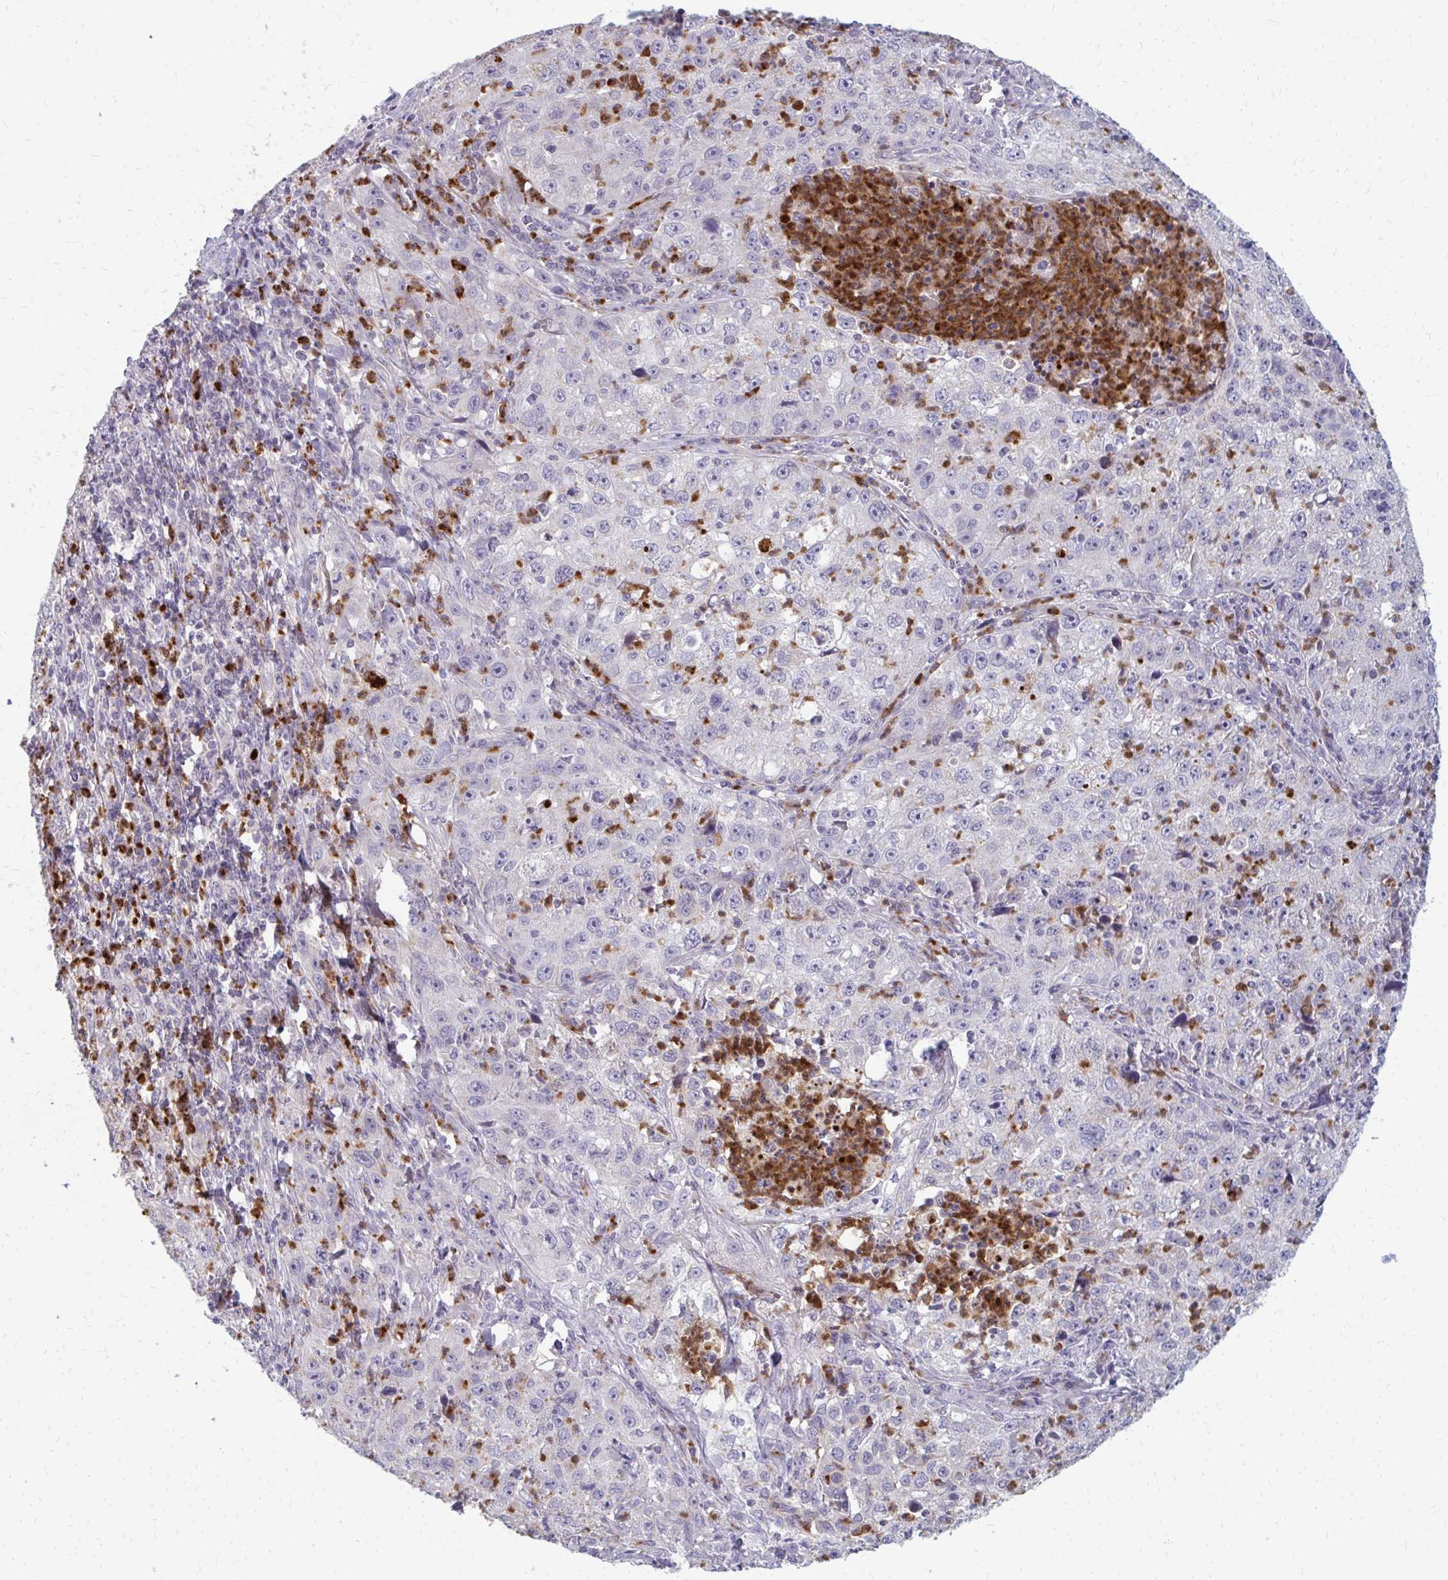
{"staining": {"intensity": "negative", "quantity": "none", "location": "none"}, "tissue": "lung cancer", "cell_type": "Tumor cells", "image_type": "cancer", "snomed": [{"axis": "morphology", "description": "Squamous cell carcinoma, NOS"}, {"axis": "topography", "description": "Lung"}], "caption": "This is an immunohistochemistry (IHC) photomicrograph of human squamous cell carcinoma (lung). There is no positivity in tumor cells.", "gene": "RAB33A", "patient": {"sex": "male", "age": 71}}